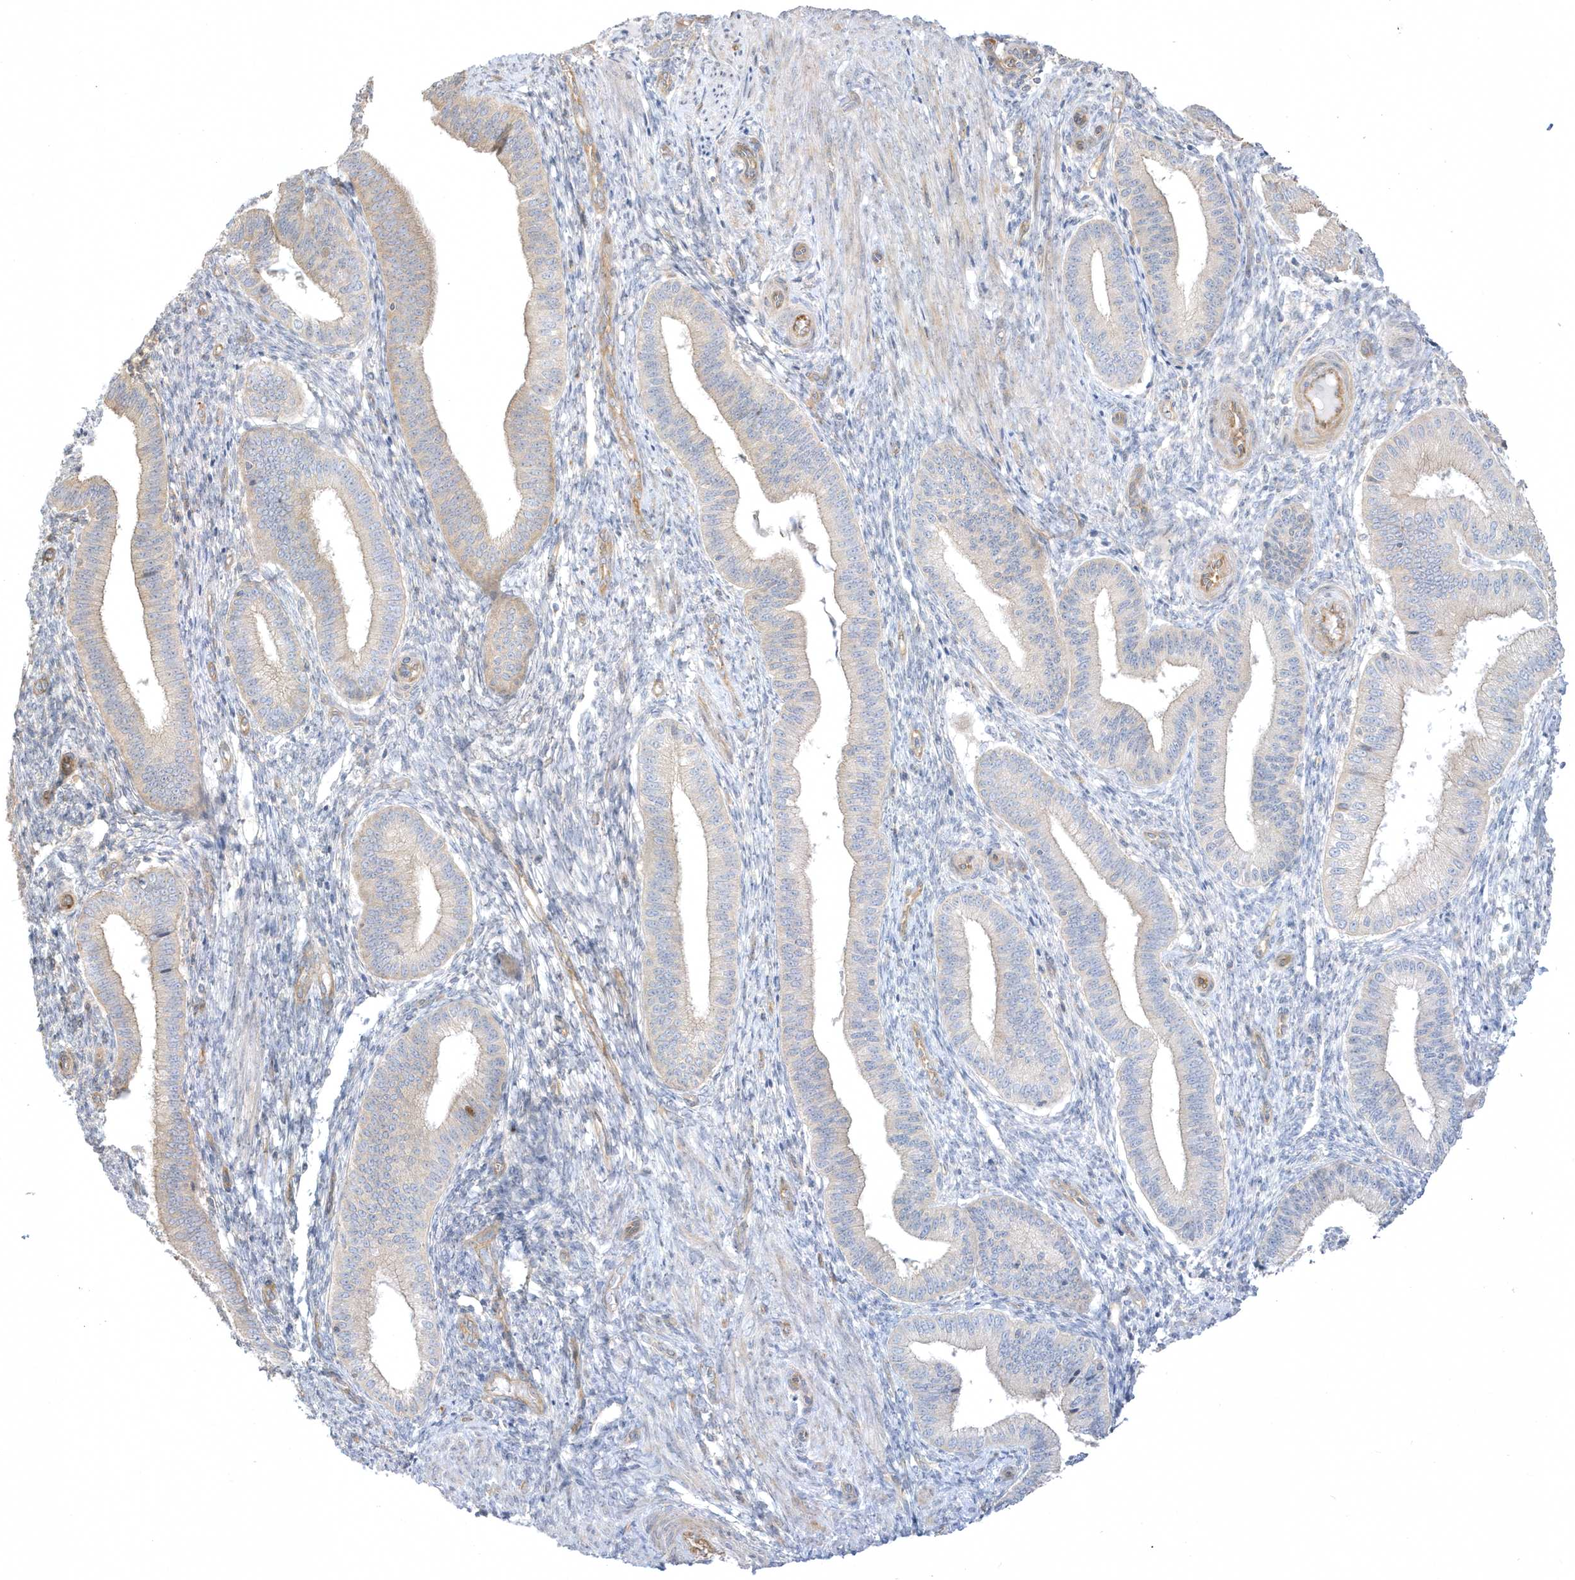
{"staining": {"intensity": "negative", "quantity": "none", "location": "none"}, "tissue": "endometrium", "cell_type": "Cells in endometrial stroma", "image_type": "normal", "snomed": [{"axis": "morphology", "description": "Normal tissue, NOS"}, {"axis": "topography", "description": "Endometrium"}], "caption": "DAB (3,3'-diaminobenzidine) immunohistochemical staining of benign endometrium reveals no significant staining in cells in endometrial stroma. Nuclei are stained in blue.", "gene": "ARHGEF9", "patient": {"sex": "female", "age": 39}}